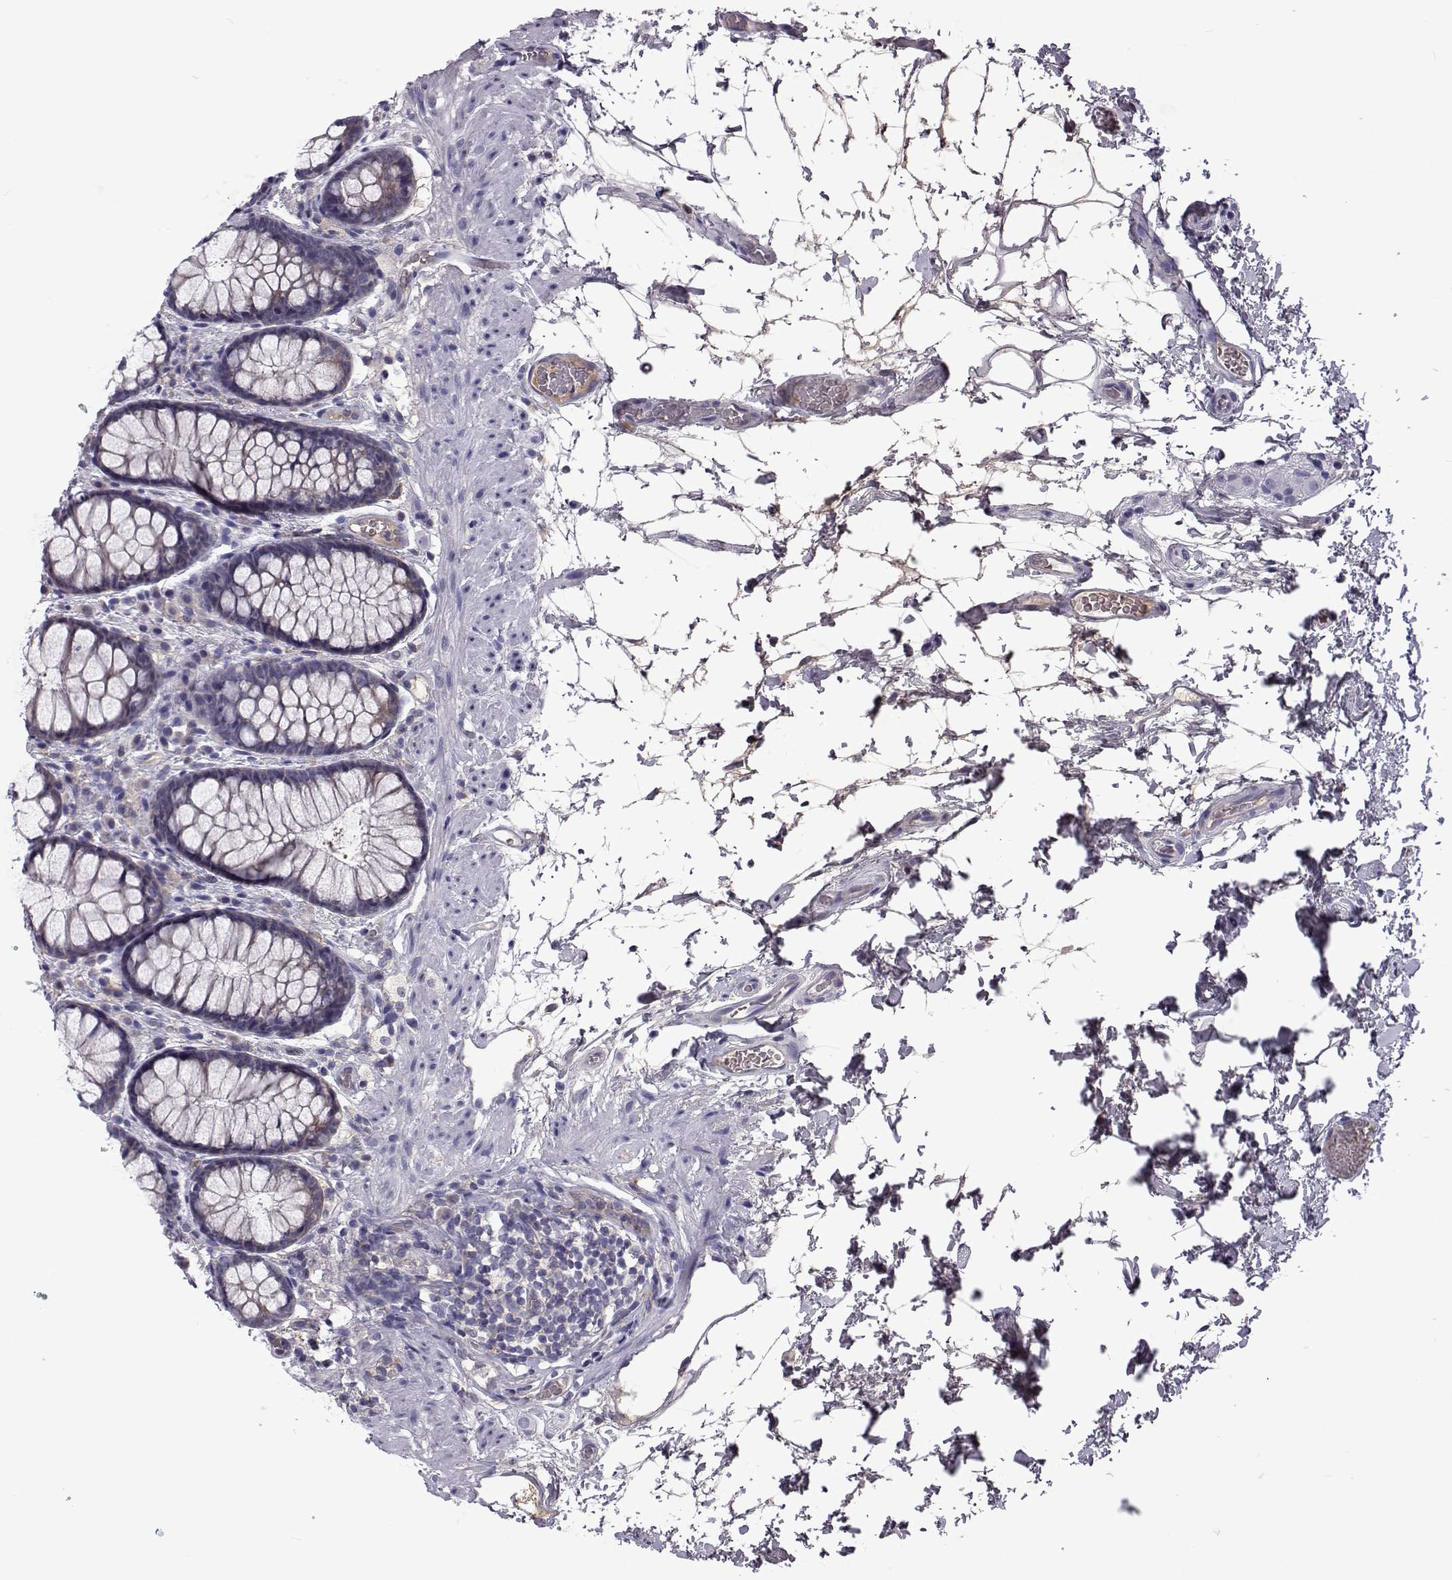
{"staining": {"intensity": "weak", "quantity": "<25%", "location": "cytoplasmic/membranous"}, "tissue": "rectum", "cell_type": "Glandular cells", "image_type": "normal", "snomed": [{"axis": "morphology", "description": "Normal tissue, NOS"}, {"axis": "topography", "description": "Rectum"}], "caption": "IHC histopathology image of benign rectum: human rectum stained with DAB (3,3'-diaminobenzidine) displays no significant protein expression in glandular cells. (Stains: DAB immunohistochemistry with hematoxylin counter stain, Microscopy: brightfield microscopy at high magnification).", "gene": "TCF15", "patient": {"sex": "female", "age": 62}}